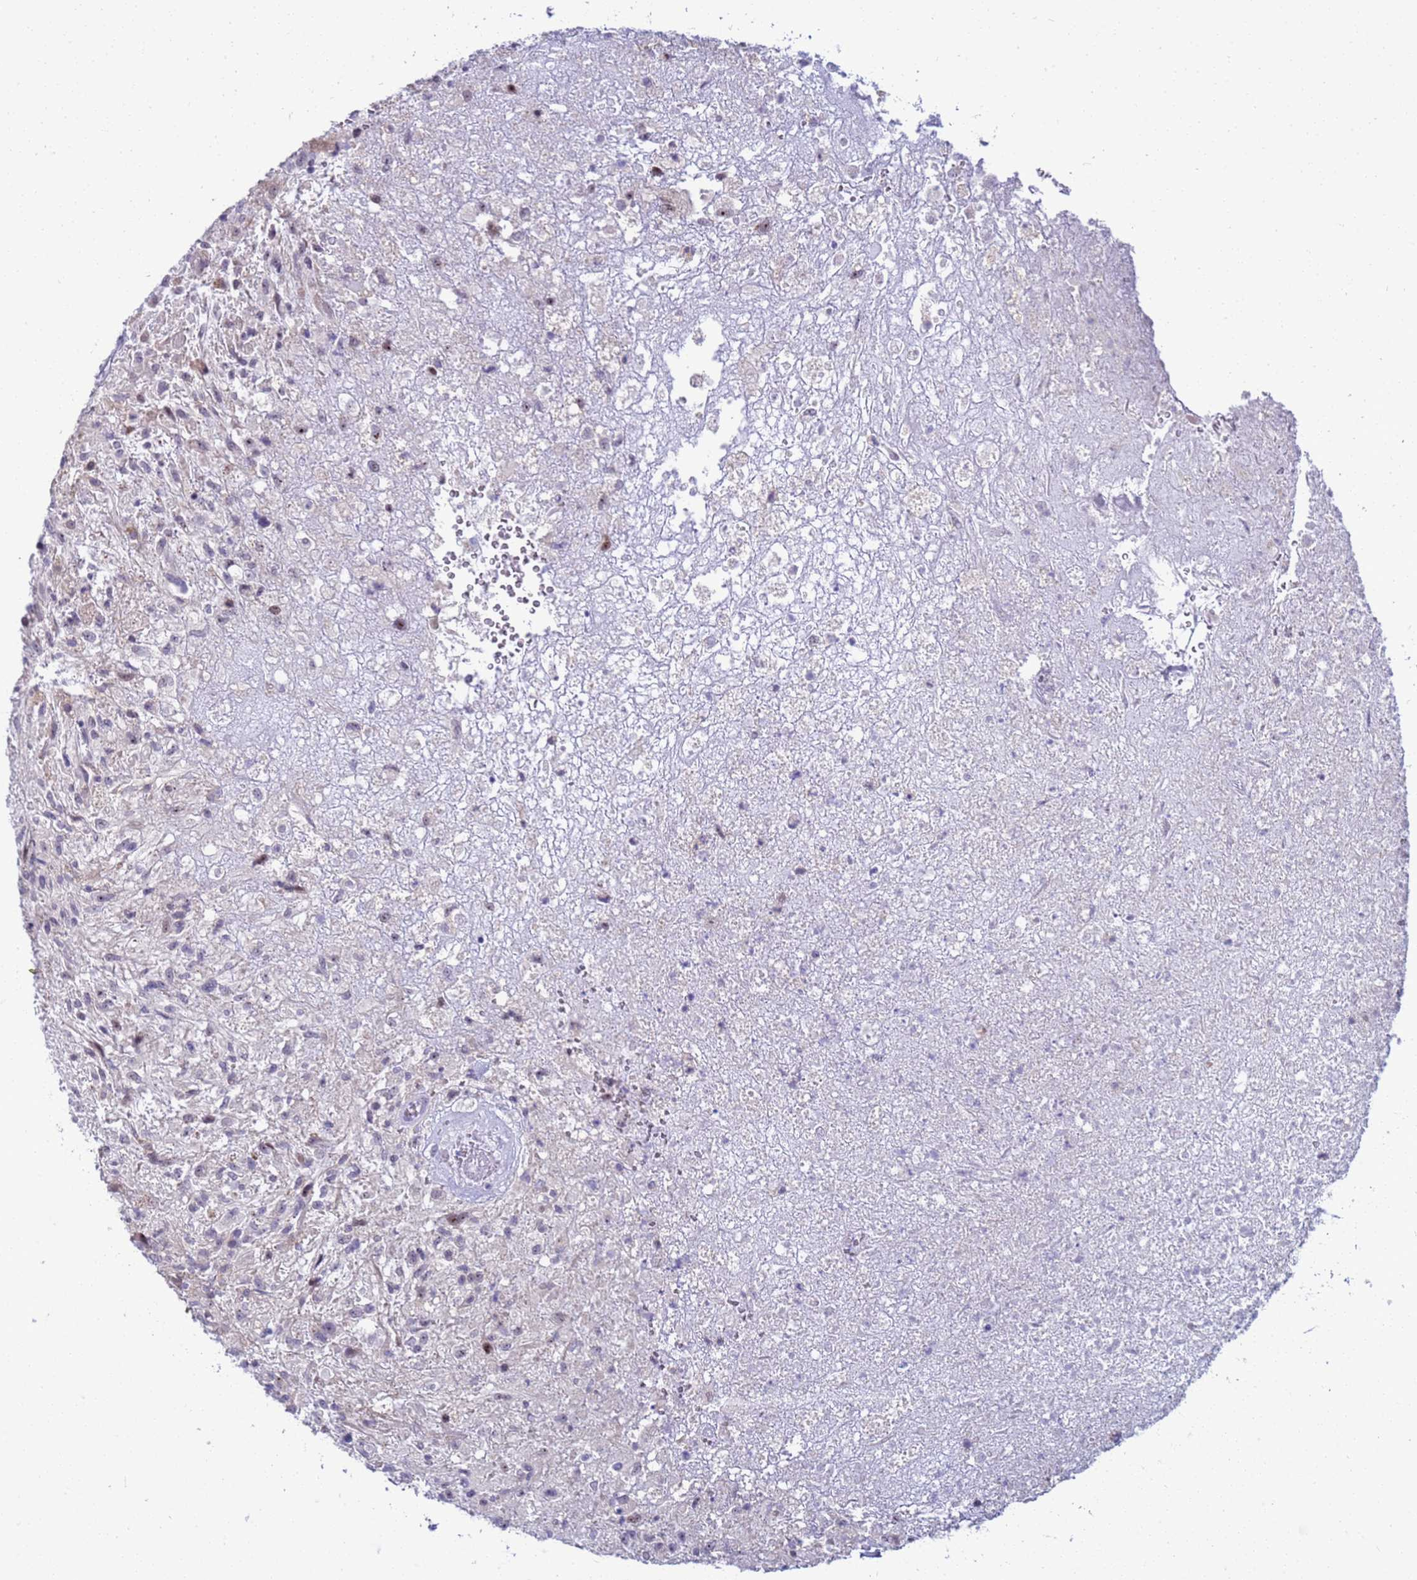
{"staining": {"intensity": "weak", "quantity": "<25%", "location": "nuclear"}, "tissue": "glioma", "cell_type": "Tumor cells", "image_type": "cancer", "snomed": [{"axis": "morphology", "description": "Glioma, malignant, High grade"}, {"axis": "topography", "description": "Brain"}], "caption": "Tumor cells show no significant staining in glioma. (DAB (3,3'-diaminobenzidine) immunohistochemistry, high magnification).", "gene": "LRATD1", "patient": {"sex": "male", "age": 56}}